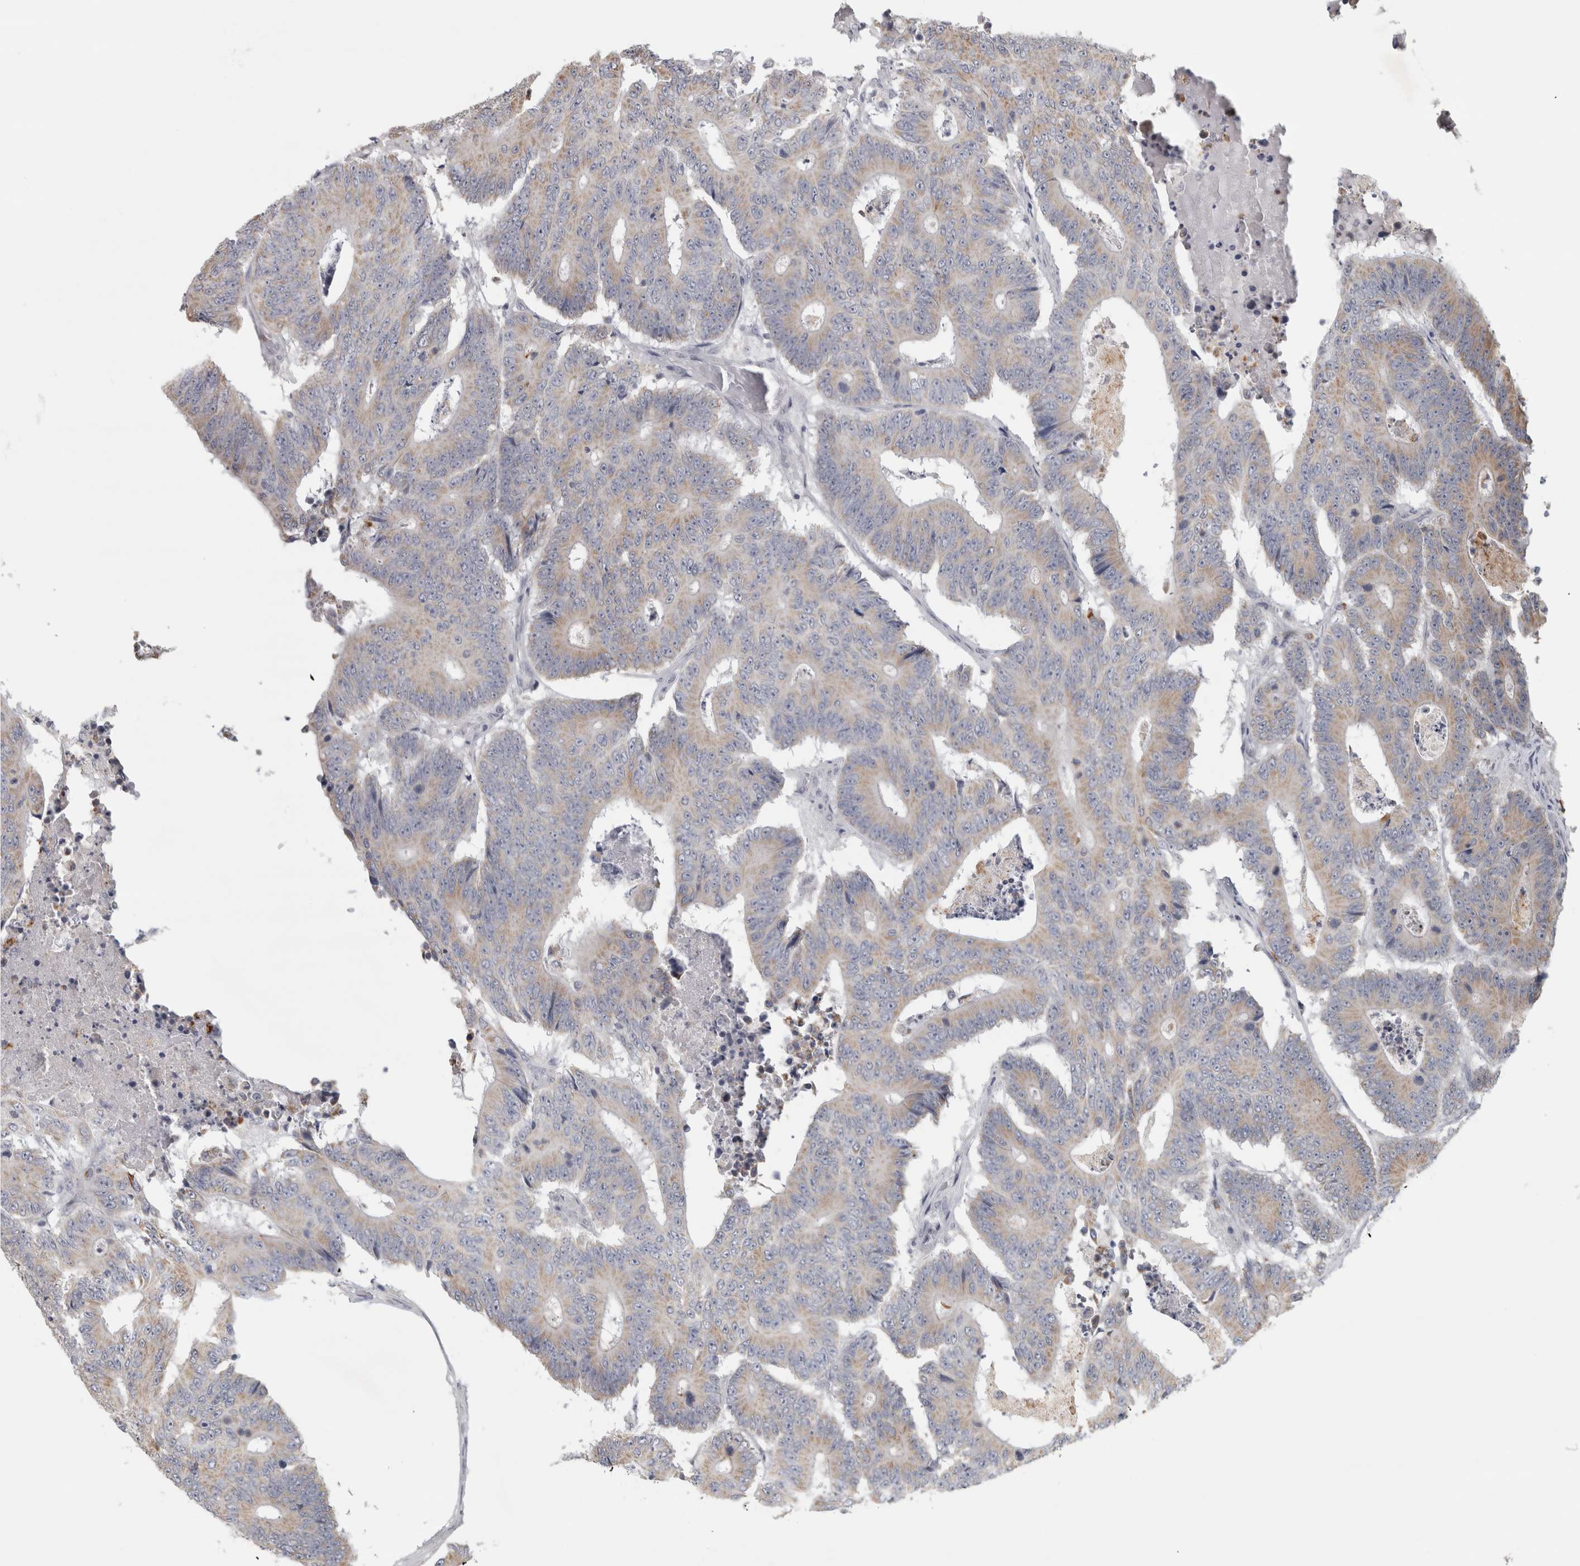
{"staining": {"intensity": "weak", "quantity": "<25%", "location": "cytoplasmic/membranous"}, "tissue": "colorectal cancer", "cell_type": "Tumor cells", "image_type": "cancer", "snomed": [{"axis": "morphology", "description": "Adenocarcinoma, NOS"}, {"axis": "topography", "description": "Colon"}], "caption": "Tumor cells are negative for protein expression in human colorectal adenocarcinoma.", "gene": "PTPRN2", "patient": {"sex": "male", "age": 83}}